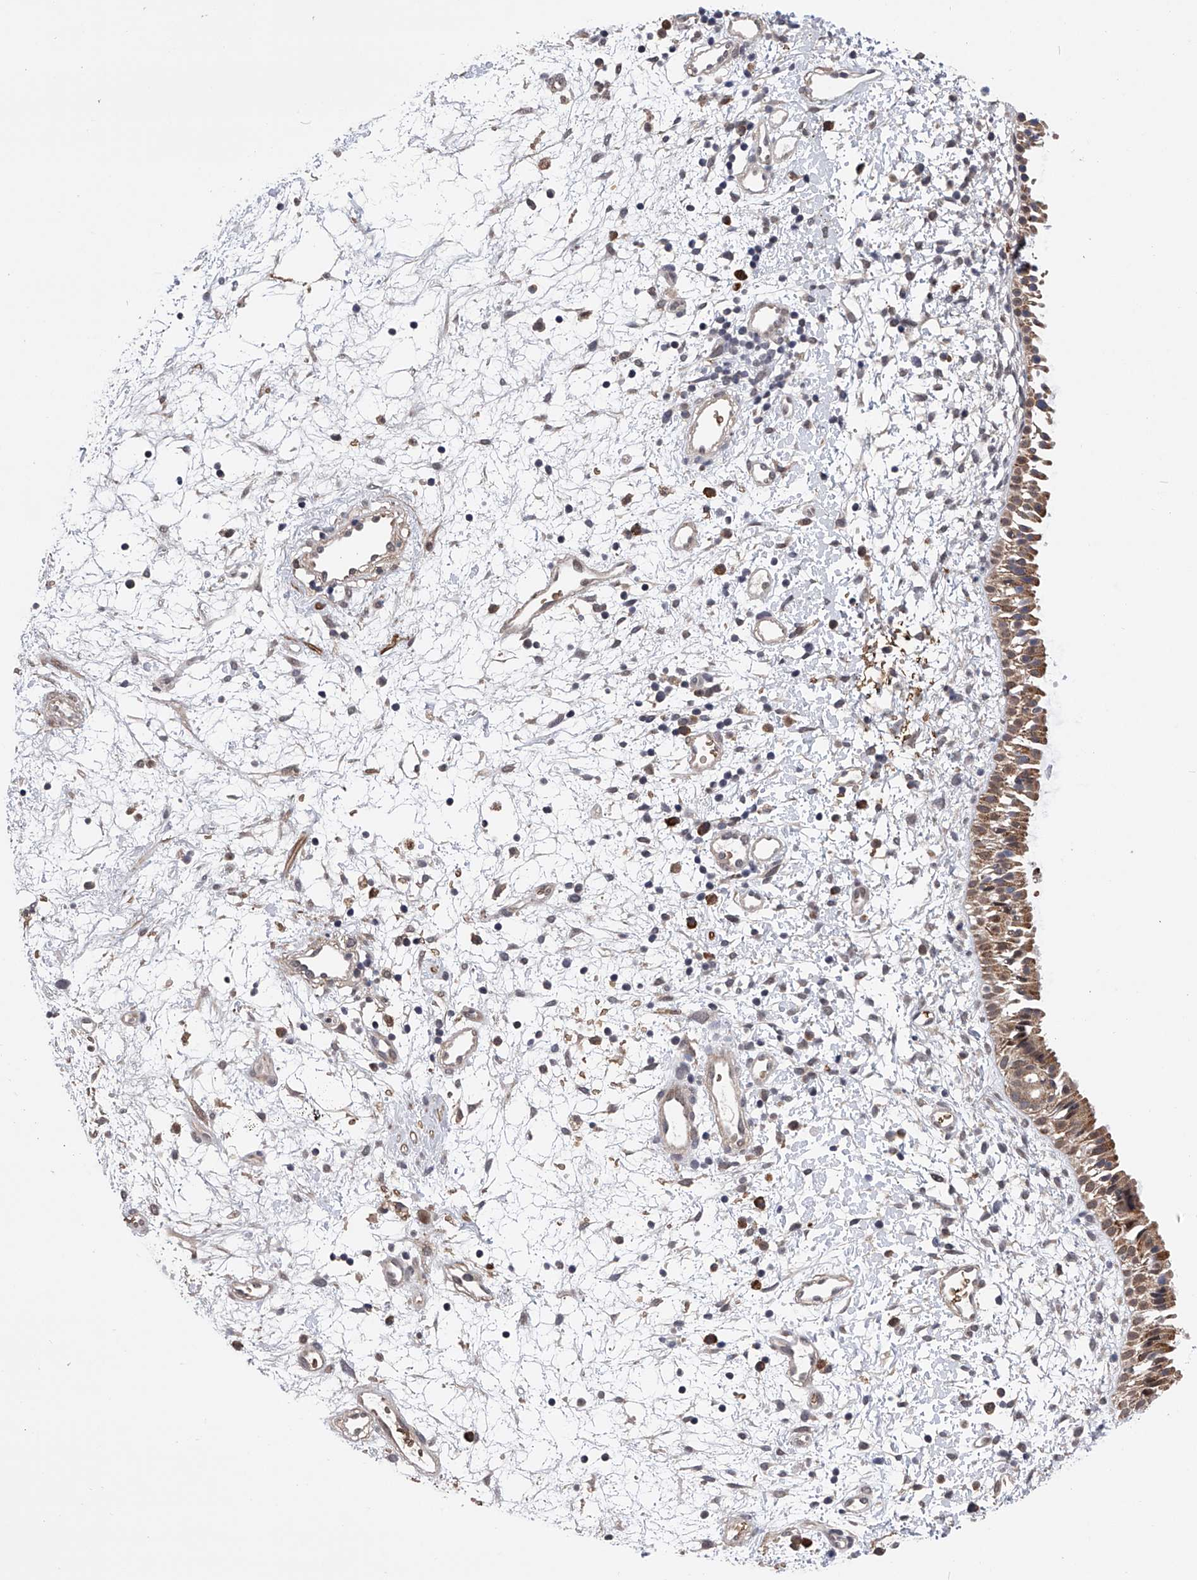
{"staining": {"intensity": "moderate", "quantity": ">75%", "location": "cytoplasmic/membranous,nuclear"}, "tissue": "nasopharynx", "cell_type": "Respiratory epithelial cells", "image_type": "normal", "snomed": [{"axis": "morphology", "description": "Normal tissue, NOS"}, {"axis": "topography", "description": "Nasopharynx"}], "caption": "High-magnification brightfield microscopy of unremarkable nasopharynx stained with DAB (3,3'-diaminobenzidine) (brown) and counterstained with hematoxylin (blue). respiratory epithelial cells exhibit moderate cytoplasmic/membranous,nuclear expression is appreciated in about>75% of cells.", "gene": "SPOCK1", "patient": {"sex": "male", "age": 22}}